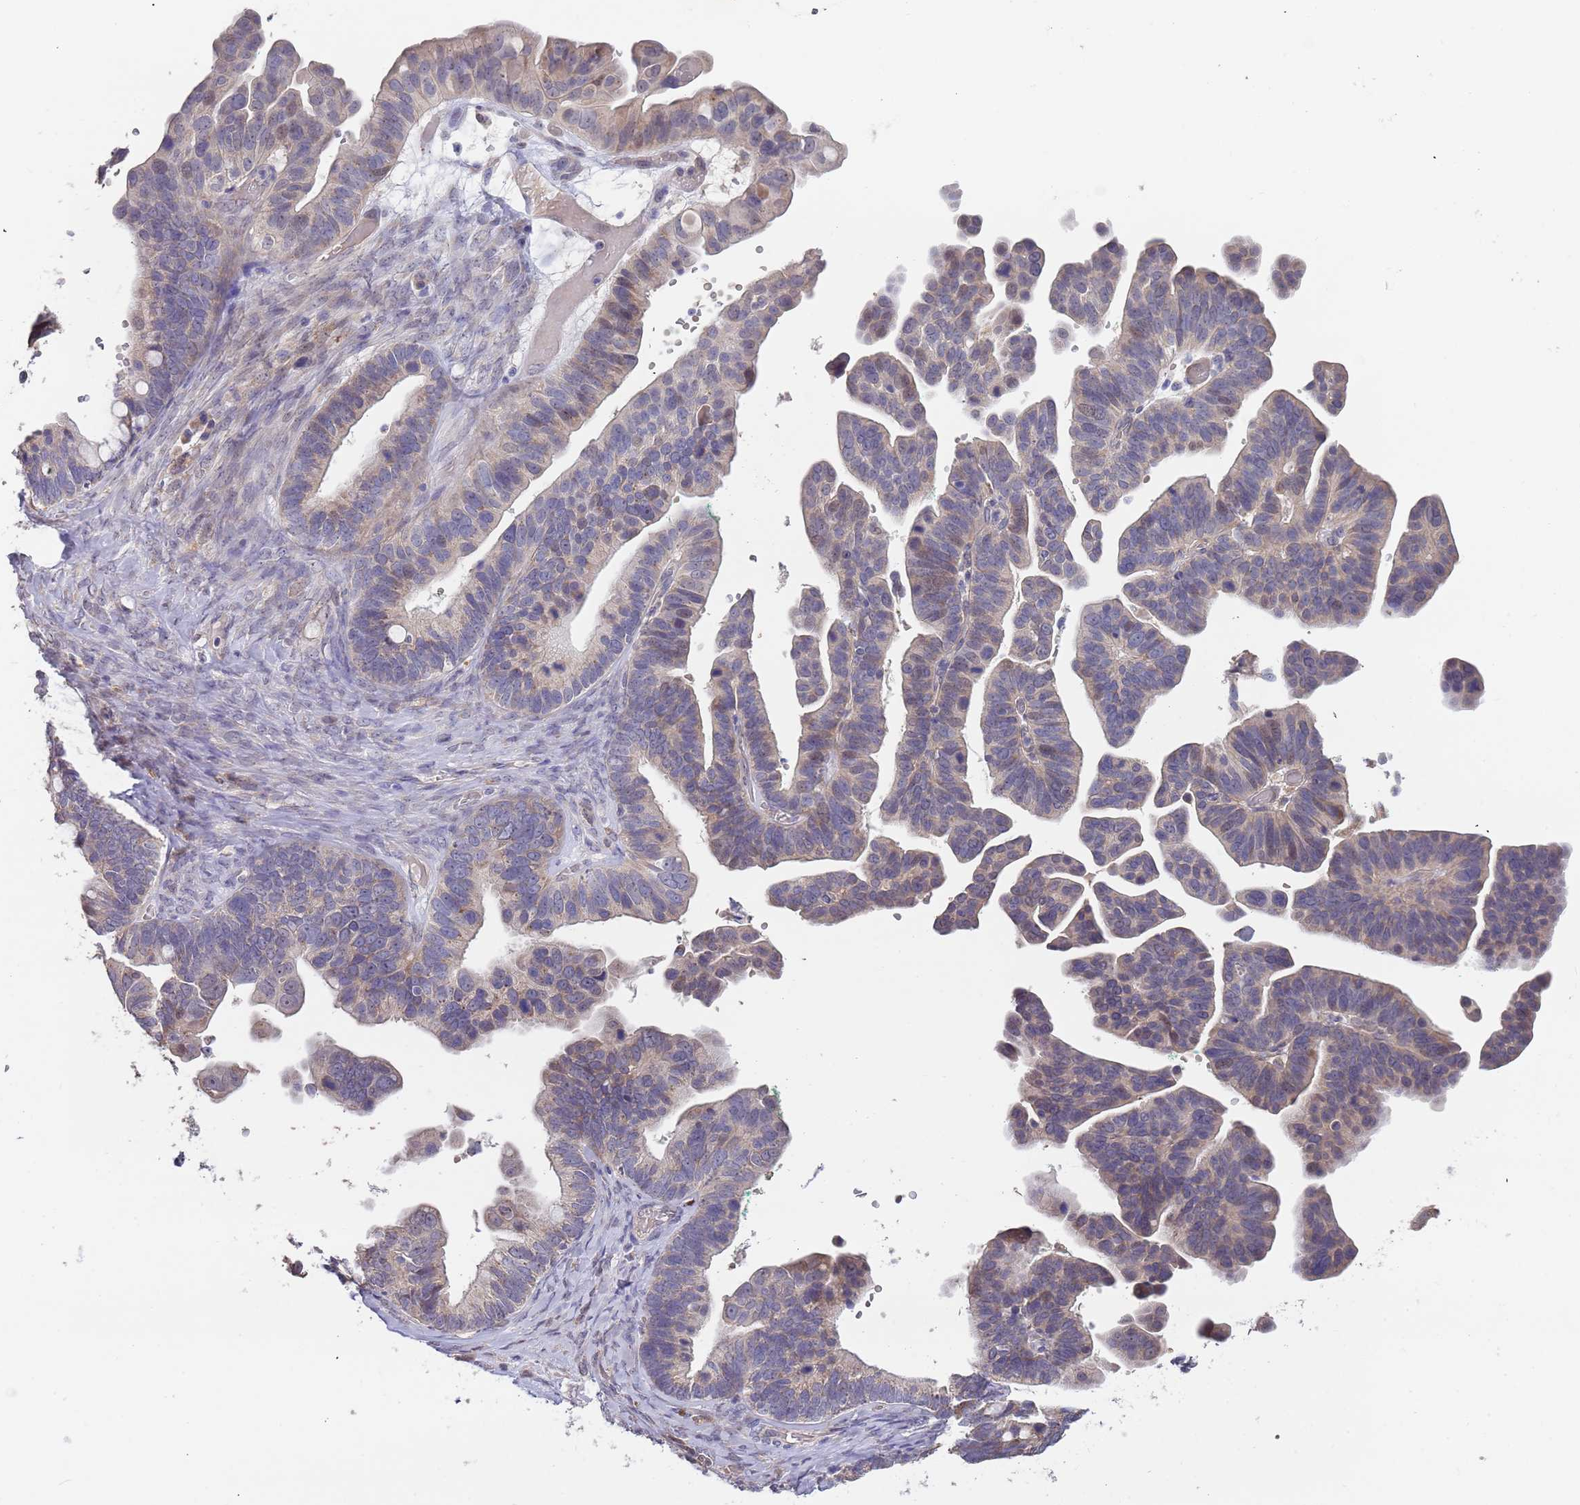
{"staining": {"intensity": "weak", "quantity": "<25%", "location": "cytoplasmic/membranous"}, "tissue": "ovarian cancer", "cell_type": "Tumor cells", "image_type": "cancer", "snomed": [{"axis": "morphology", "description": "Cystadenocarcinoma, serous, NOS"}, {"axis": "topography", "description": "Ovary"}], "caption": "An immunohistochemistry micrograph of ovarian cancer (serous cystadenocarcinoma) is shown. There is no staining in tumor cells of ovarian cancer (serous cystadenocarcinoma).", "gene": "TMEM64", "patient": {"sex": "female", "age": 56}}